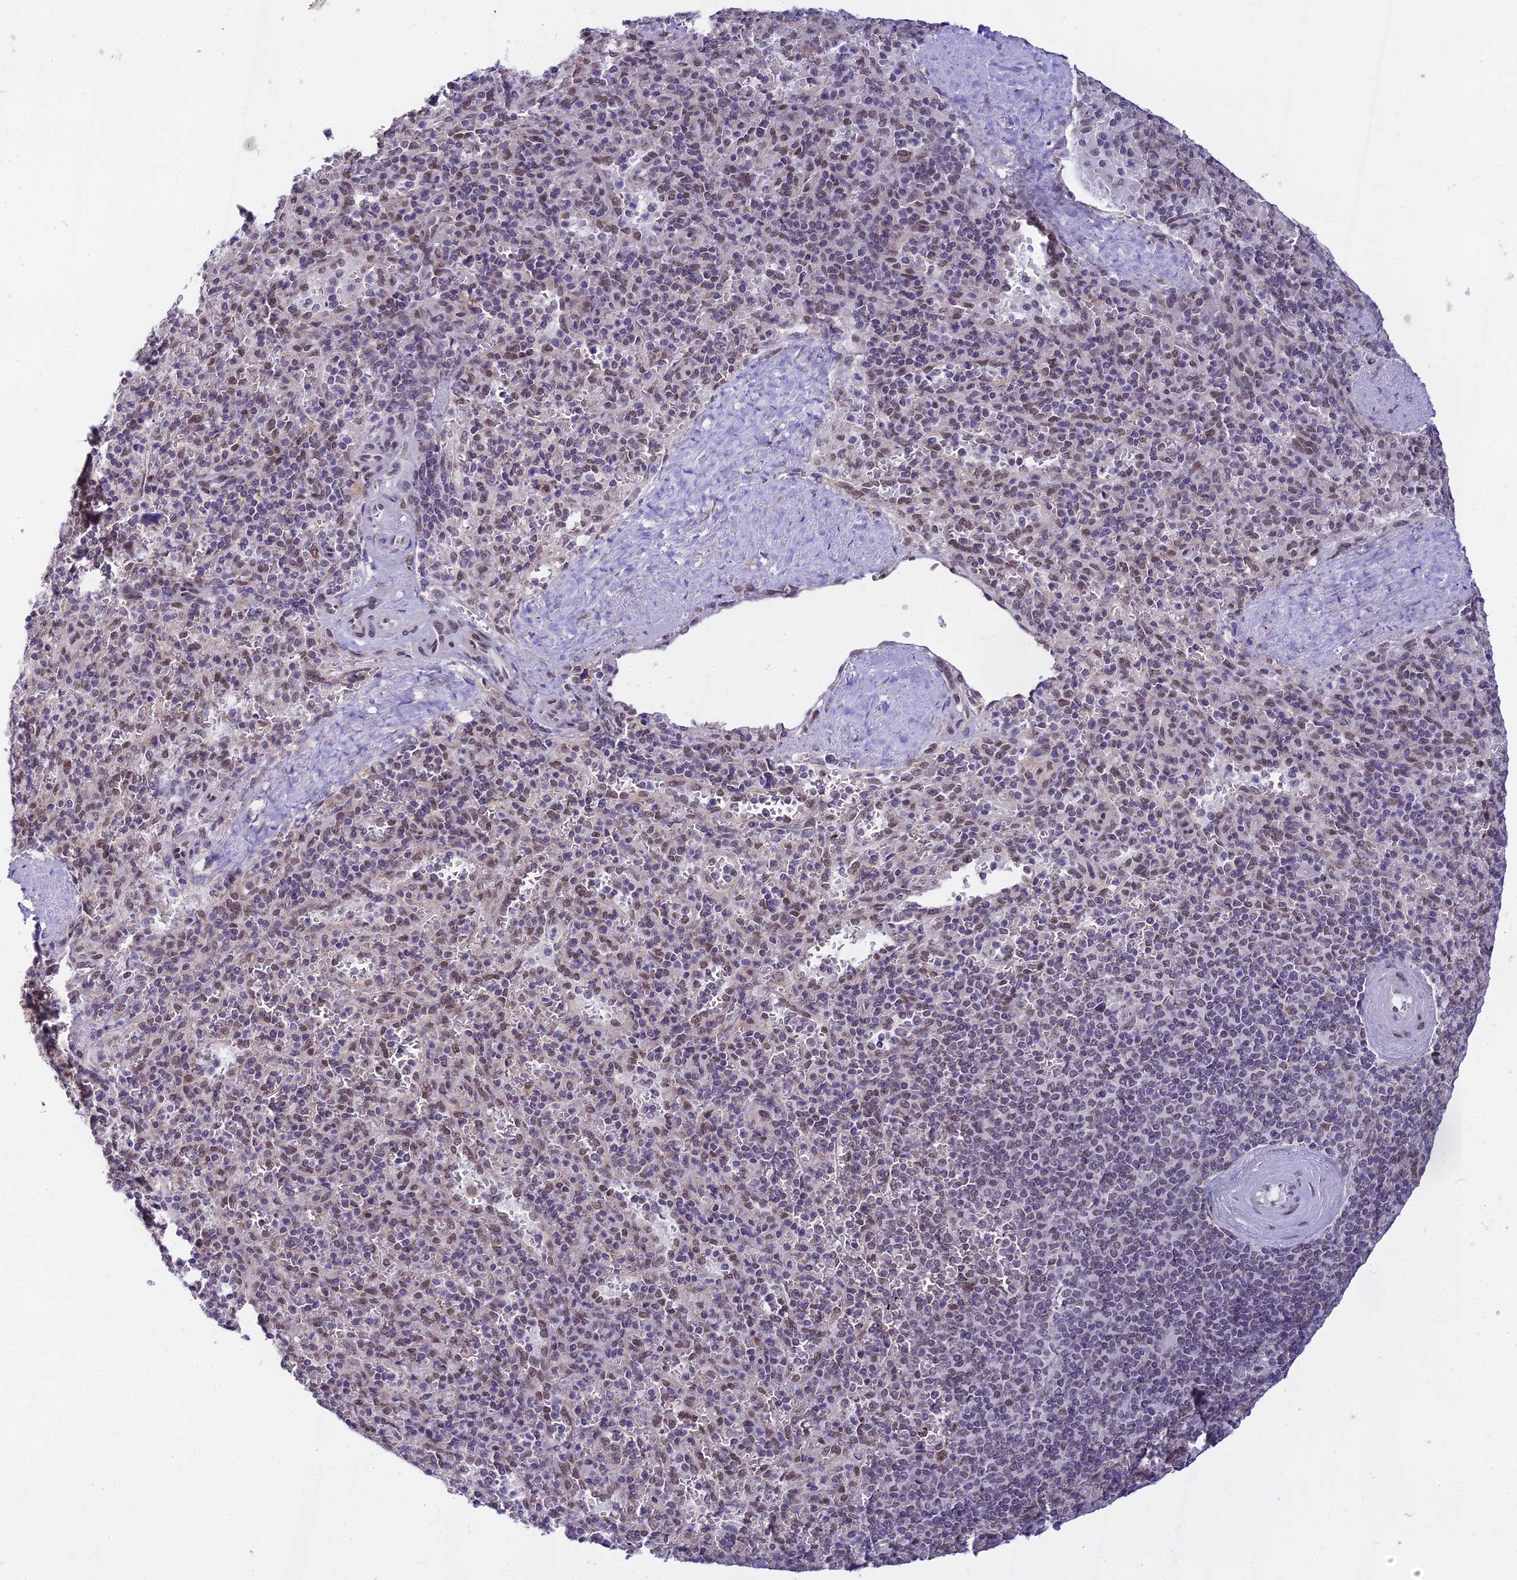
{"staining": {"intensity": "moderate", "quantity": "25%-75%", "location": "nuclear"}, "tissue": "spleen", "cell_type": "Cells in red pulp", "image_type": "normal", "snomed": [{"axis": "morphology", "description": "Normal tissue, NOS"}, {"axis": "topography", "description": "Spleen"}], "caption": "Moderate nuclear expression is identified in about 25%-75% of cells in red pulp in normal spleen.", "gene": "C2orf49", "patient": {"sex": "male", "age": 82}}